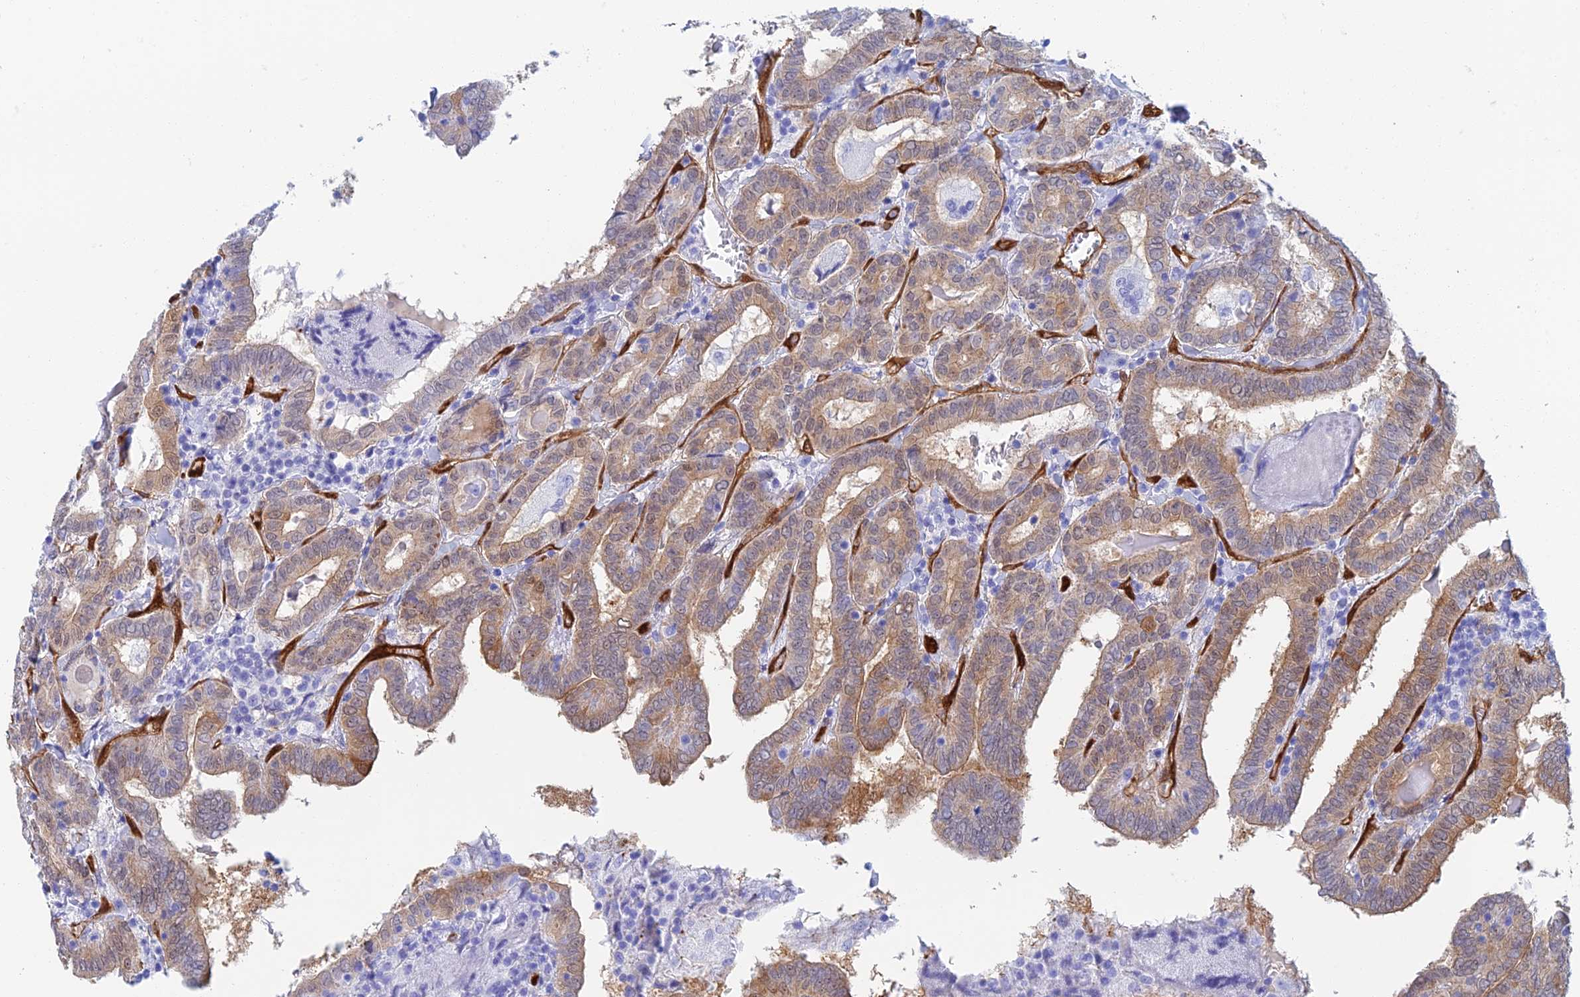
{"staining": {"intensity": "weak", "quantity": ">75%", "location": "cytoplasmic/membranous"}, "tissue": "thyroid cancer", "cell_type": "Tumor cells", "image_type": "cancer", "snomed": [{"axis": "morphology", "description": "Papillary adenocarcinoma, NOS"}, {"axis": "topography", "description": "Thyroid gland"}], "caption": "A histopathology image showing weak cytoplasmic/membranous expression in approximately >75% of tumor cells in thyroid papillary adenocarcinoma, as visualized by brown immunohistochemical staining.", "gene": "CRIP2", "patient": {"sex": "female", "age": 72}}